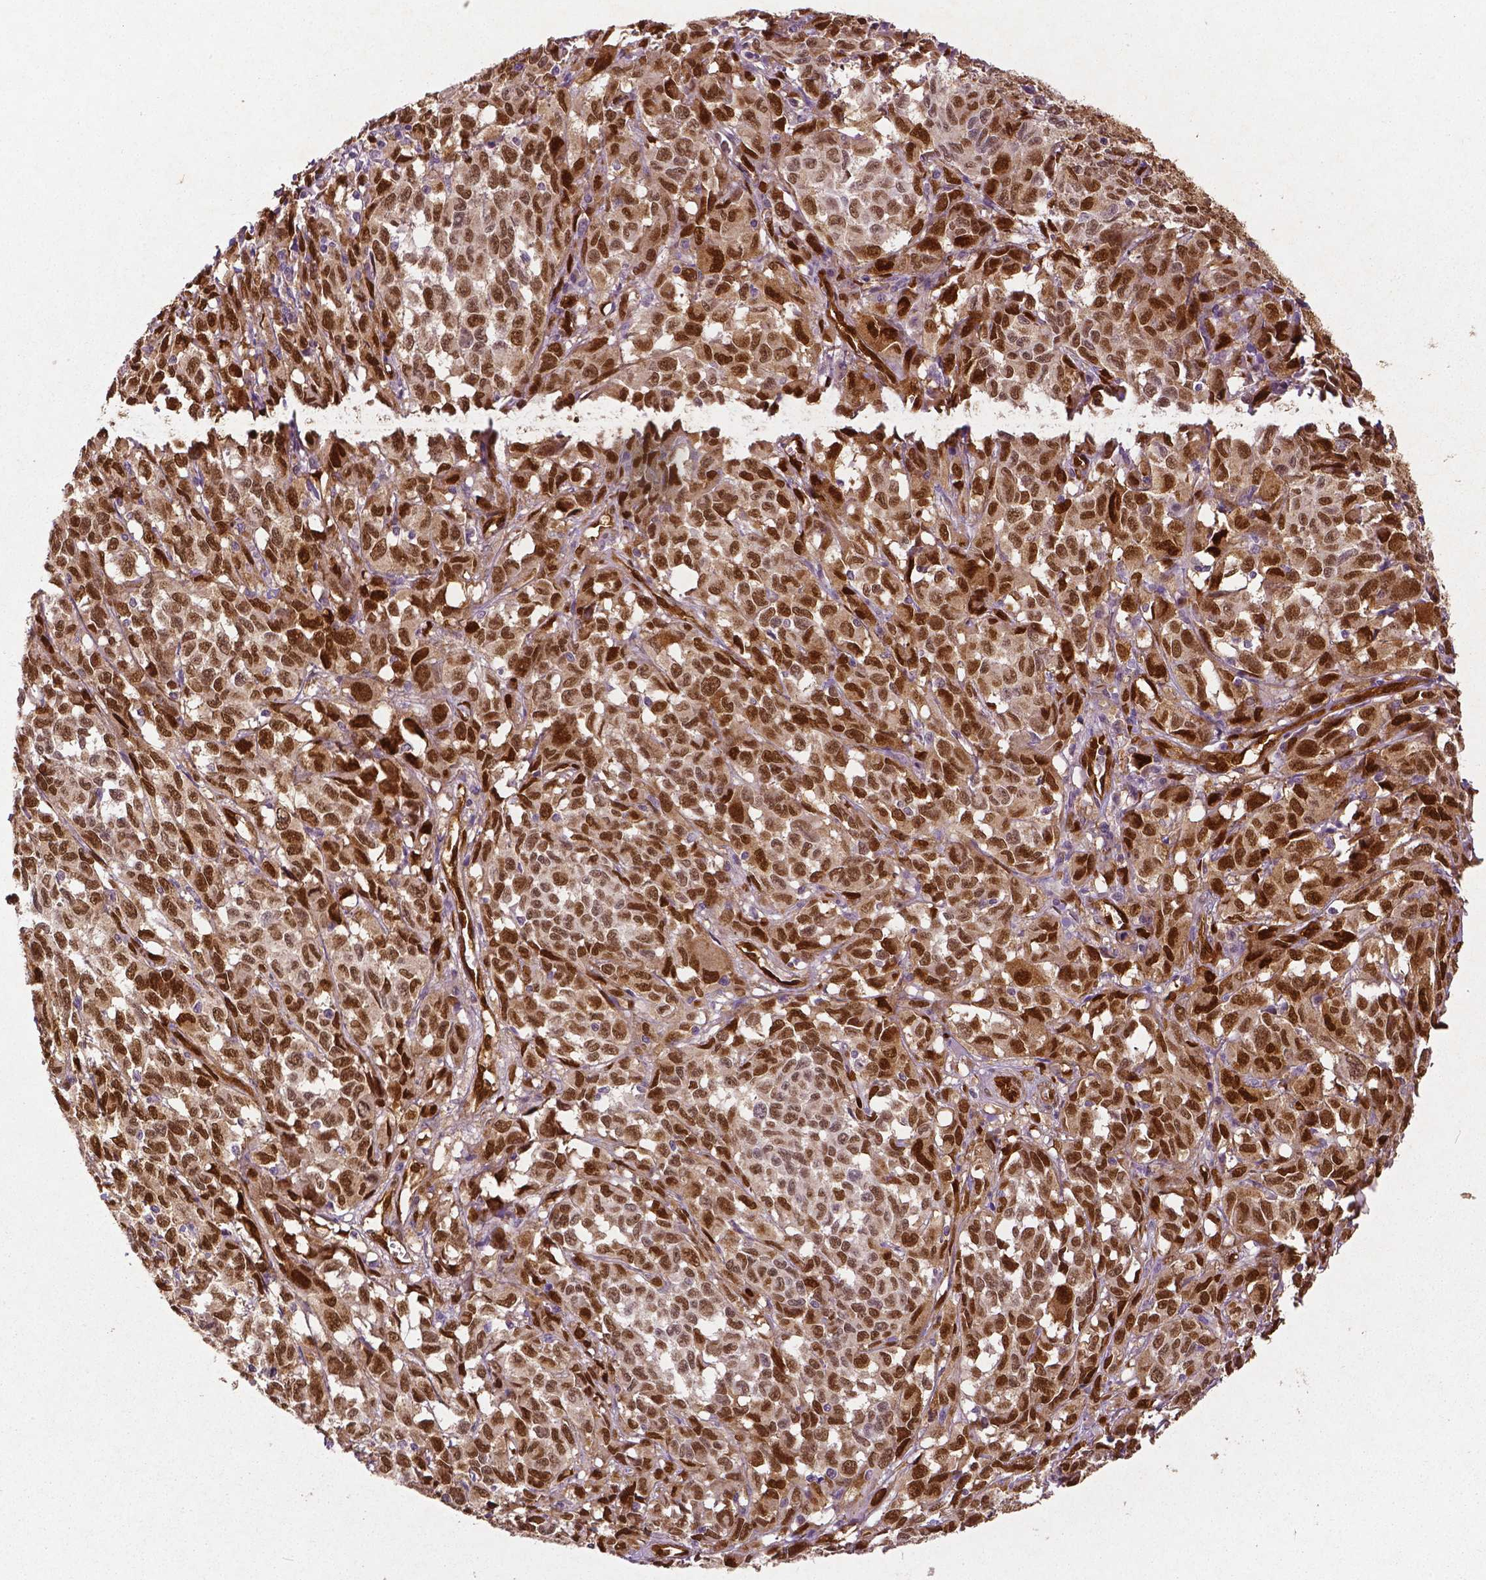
{"staining": {"intensity": "moderate", "quantity": ">75%", "location": "cytoplasmic/membranous,nuclear"}, "tissue": "melanoma", "cell_type": "Tumor cells", "image_type": "cancer", "snomed": [{"axis": "morphology", "description": "Malignant melanoma, NOS"}, {"axis": "topography", "description": "Vulva, labia, clitoris and Bartholin´s gland, NO"}], "caption": "The image exhibits a brown stain indicating the presence of a protein in the cytoplasmic/membranous and nuclear of tumor cells in malignant melanoma.", "gene": "WWTR1", "patient": {"sex": "female", "age": 75}}